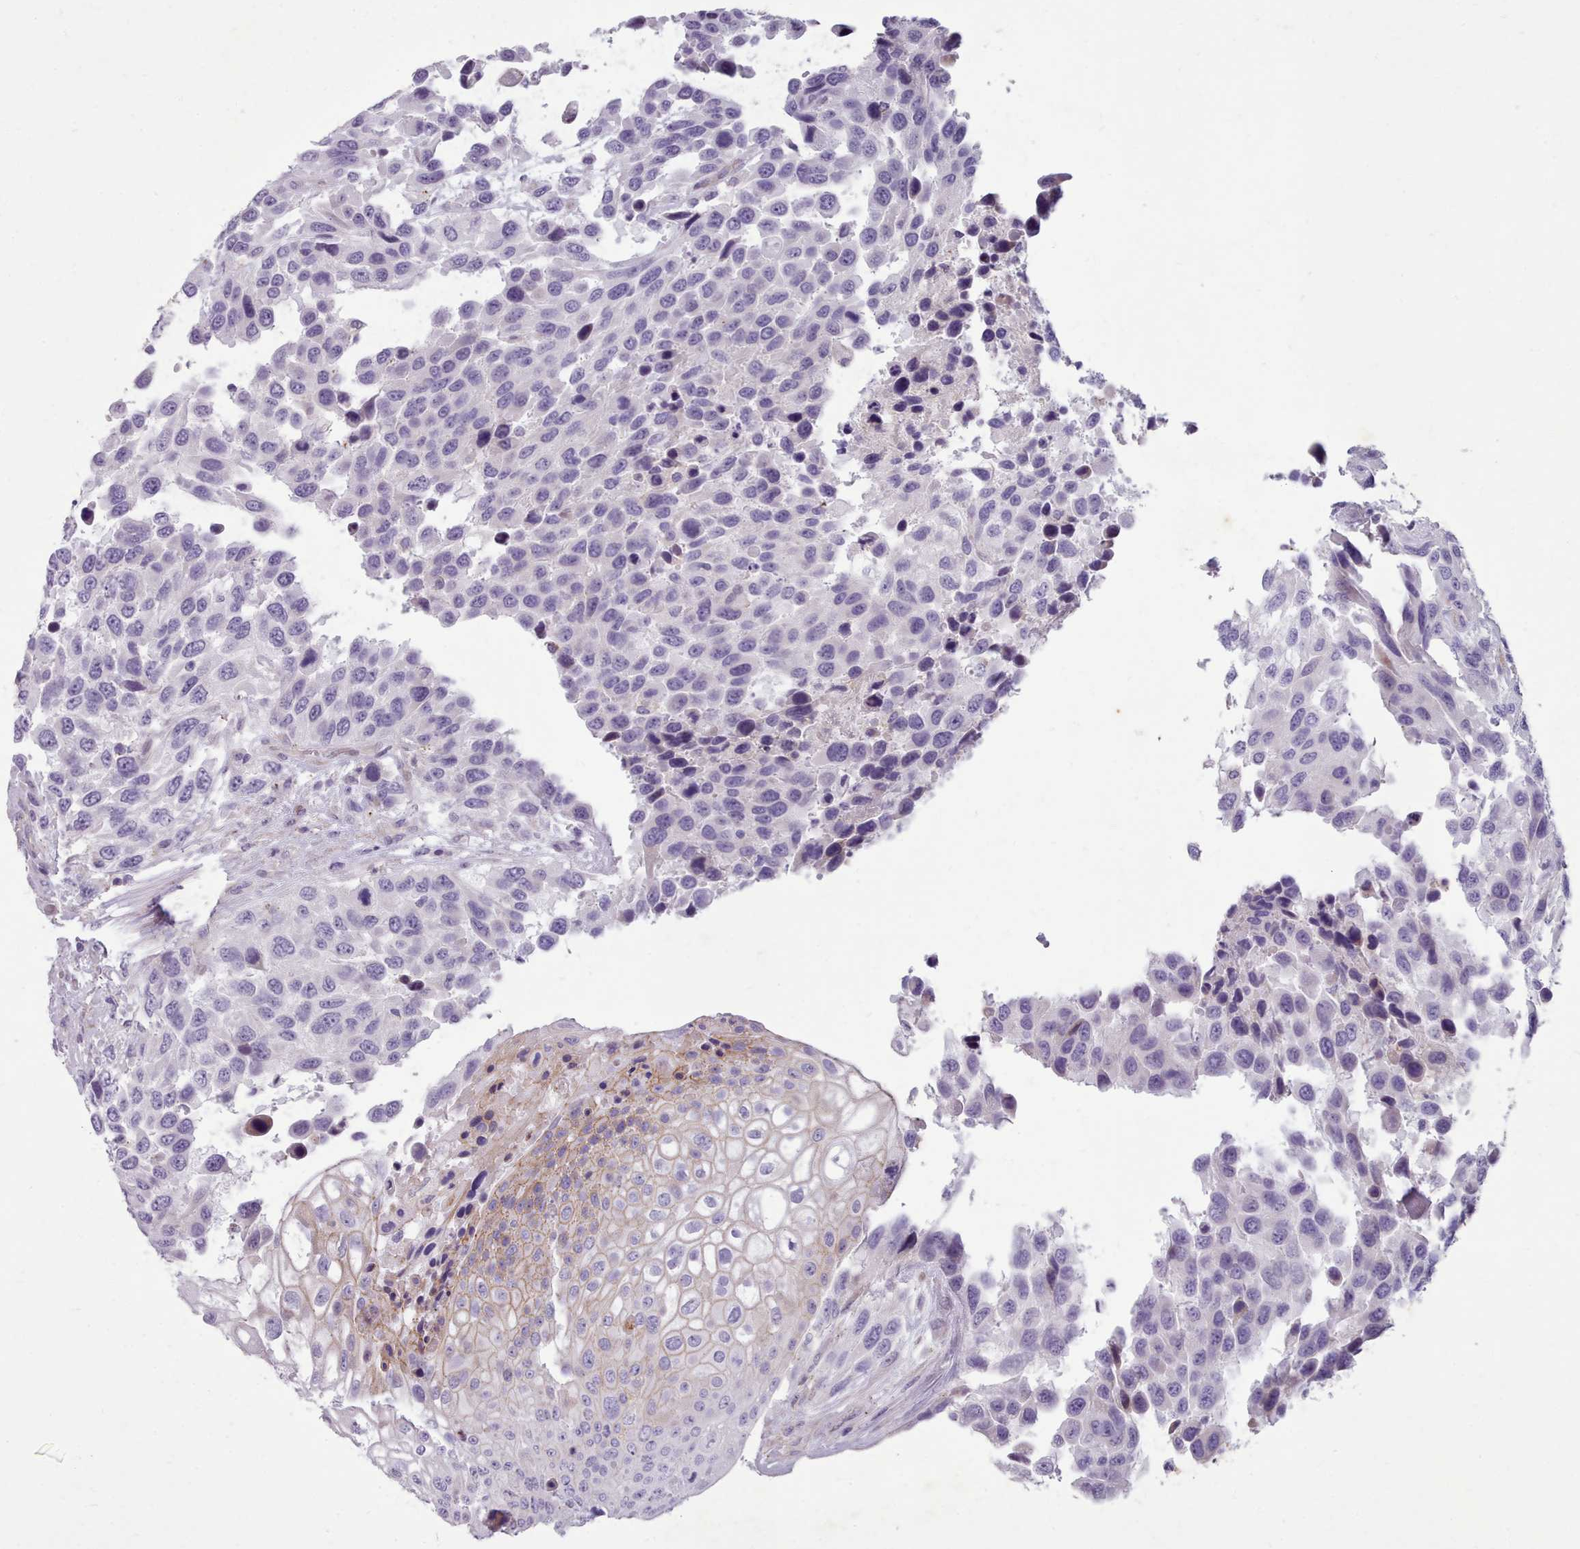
{"staining": {"intensity": "weak", "quantity": "<25%", "location": "cytoplasmic/membranous"}, "tissue": "urothelial cancer", "cell_type": "Tumor cells", "image_type": "cancer", "snomed": [{"axis": "morphology", "description": "Urothelial carcinoma, High grade"}, {"axis": "topography", "description": "Urinary bladder"}], "caption": "Immunohistochemistry image of neoplastic tissue: urothelial carcinoma (high-grade) stained with DAB (3,3'-diaminobenzidine) reveals no significant protein staining in tumor cells. Brightfield microscopy of immunohistochemistry (IHC) stained with DAB (brown) and hematoxylin (blue), captured at high magnification.", "gene": "KCNT2", "patient": {"sex": "female", "age": 70}}